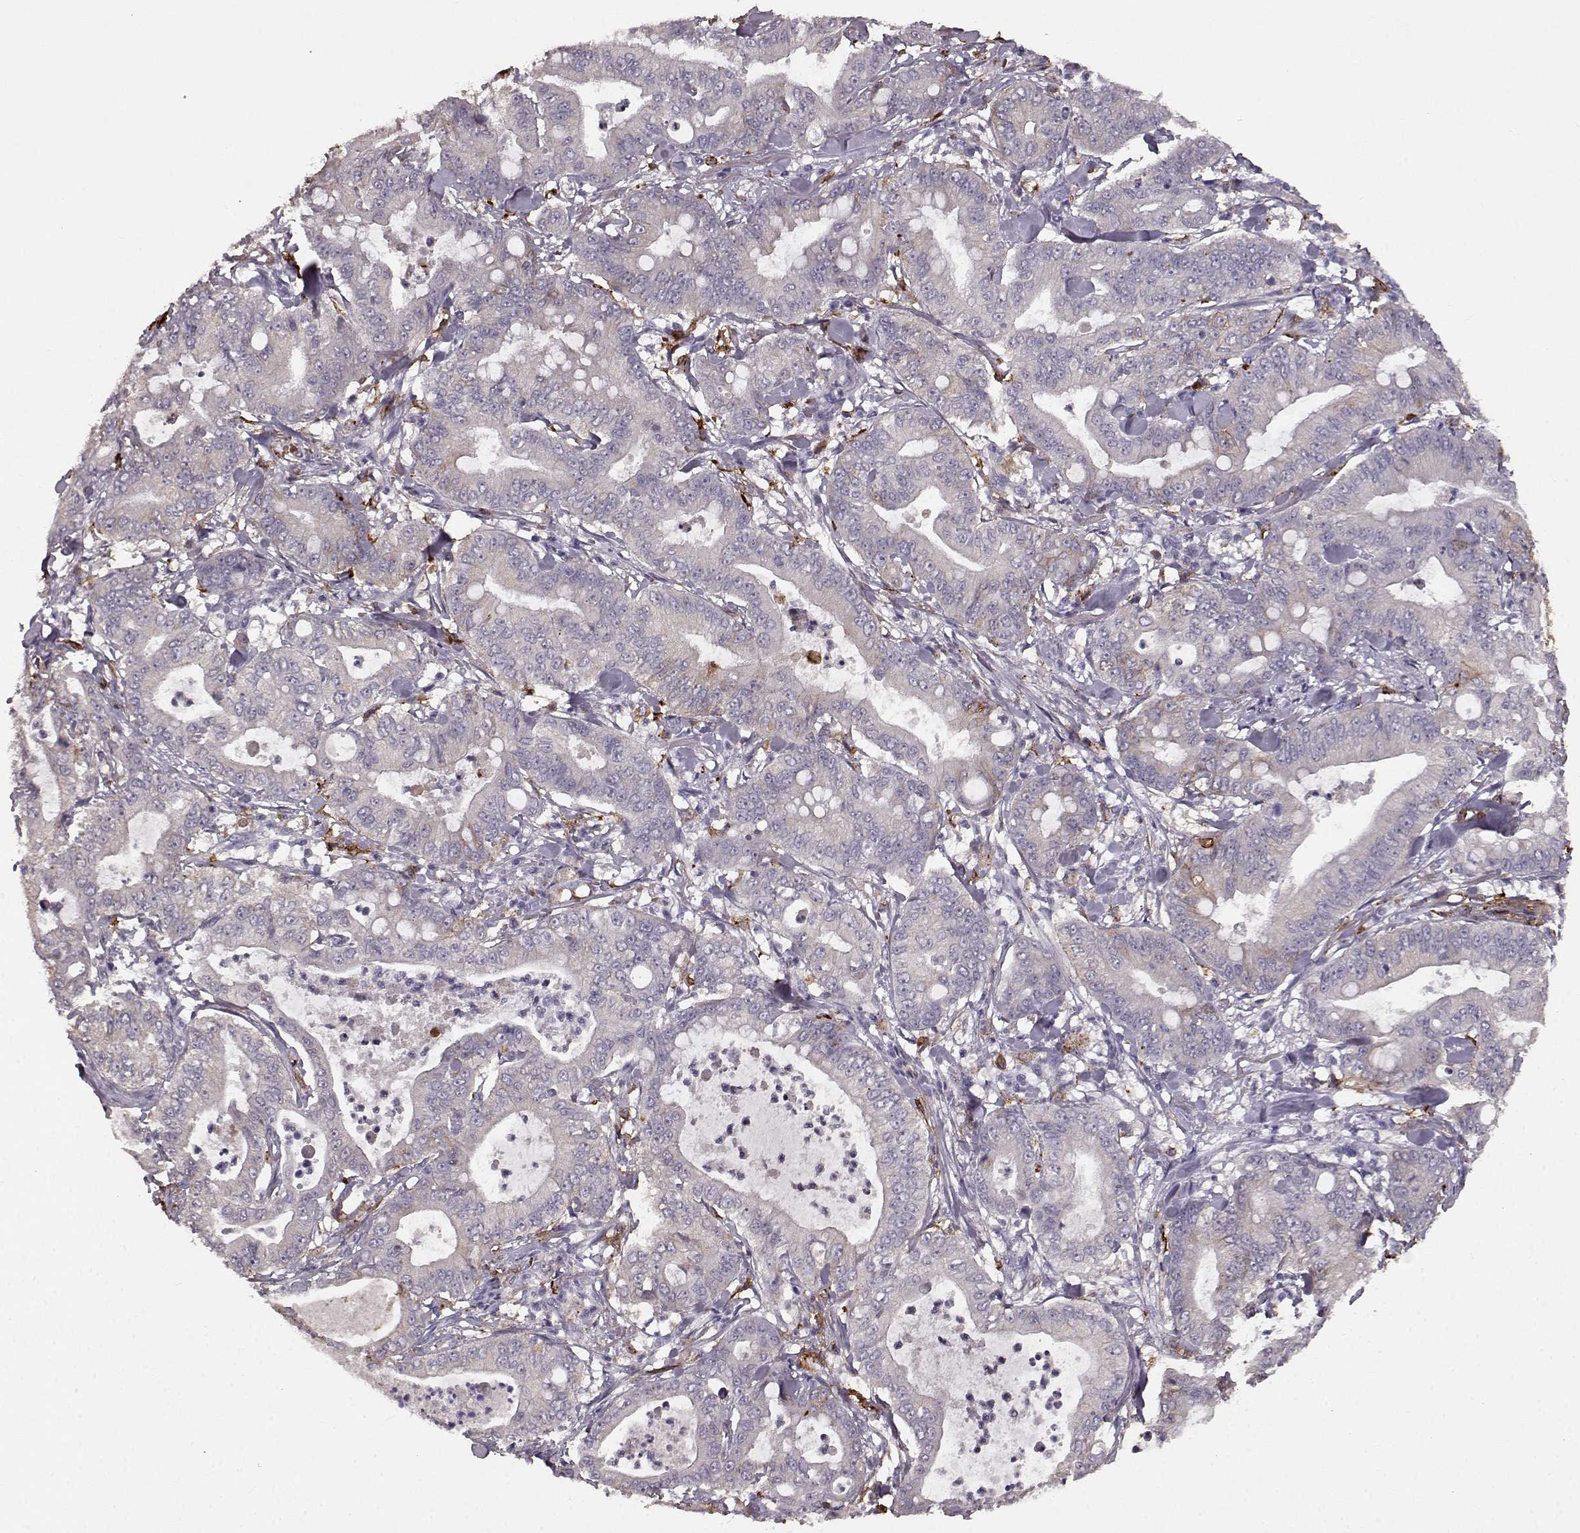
{"staining": {"intensity": "negative", "quantity": "none", "location": "none"}, "tissue": "pancreatic cancer", "cell_type": "Tumor cells", "image_type": "cancer", "snomed": [{"axis": "morphology", "description": "Adenocarcinoma, NOS"}, {"axis": "topography", "description": "Pancreas"}], "caption": "Adenocarcinoma (pancreatic) stained for a protein using IHC displays no staining tumor cells.", "gene": "CCNF", "patient": {"sex": "male", "age": 71}}